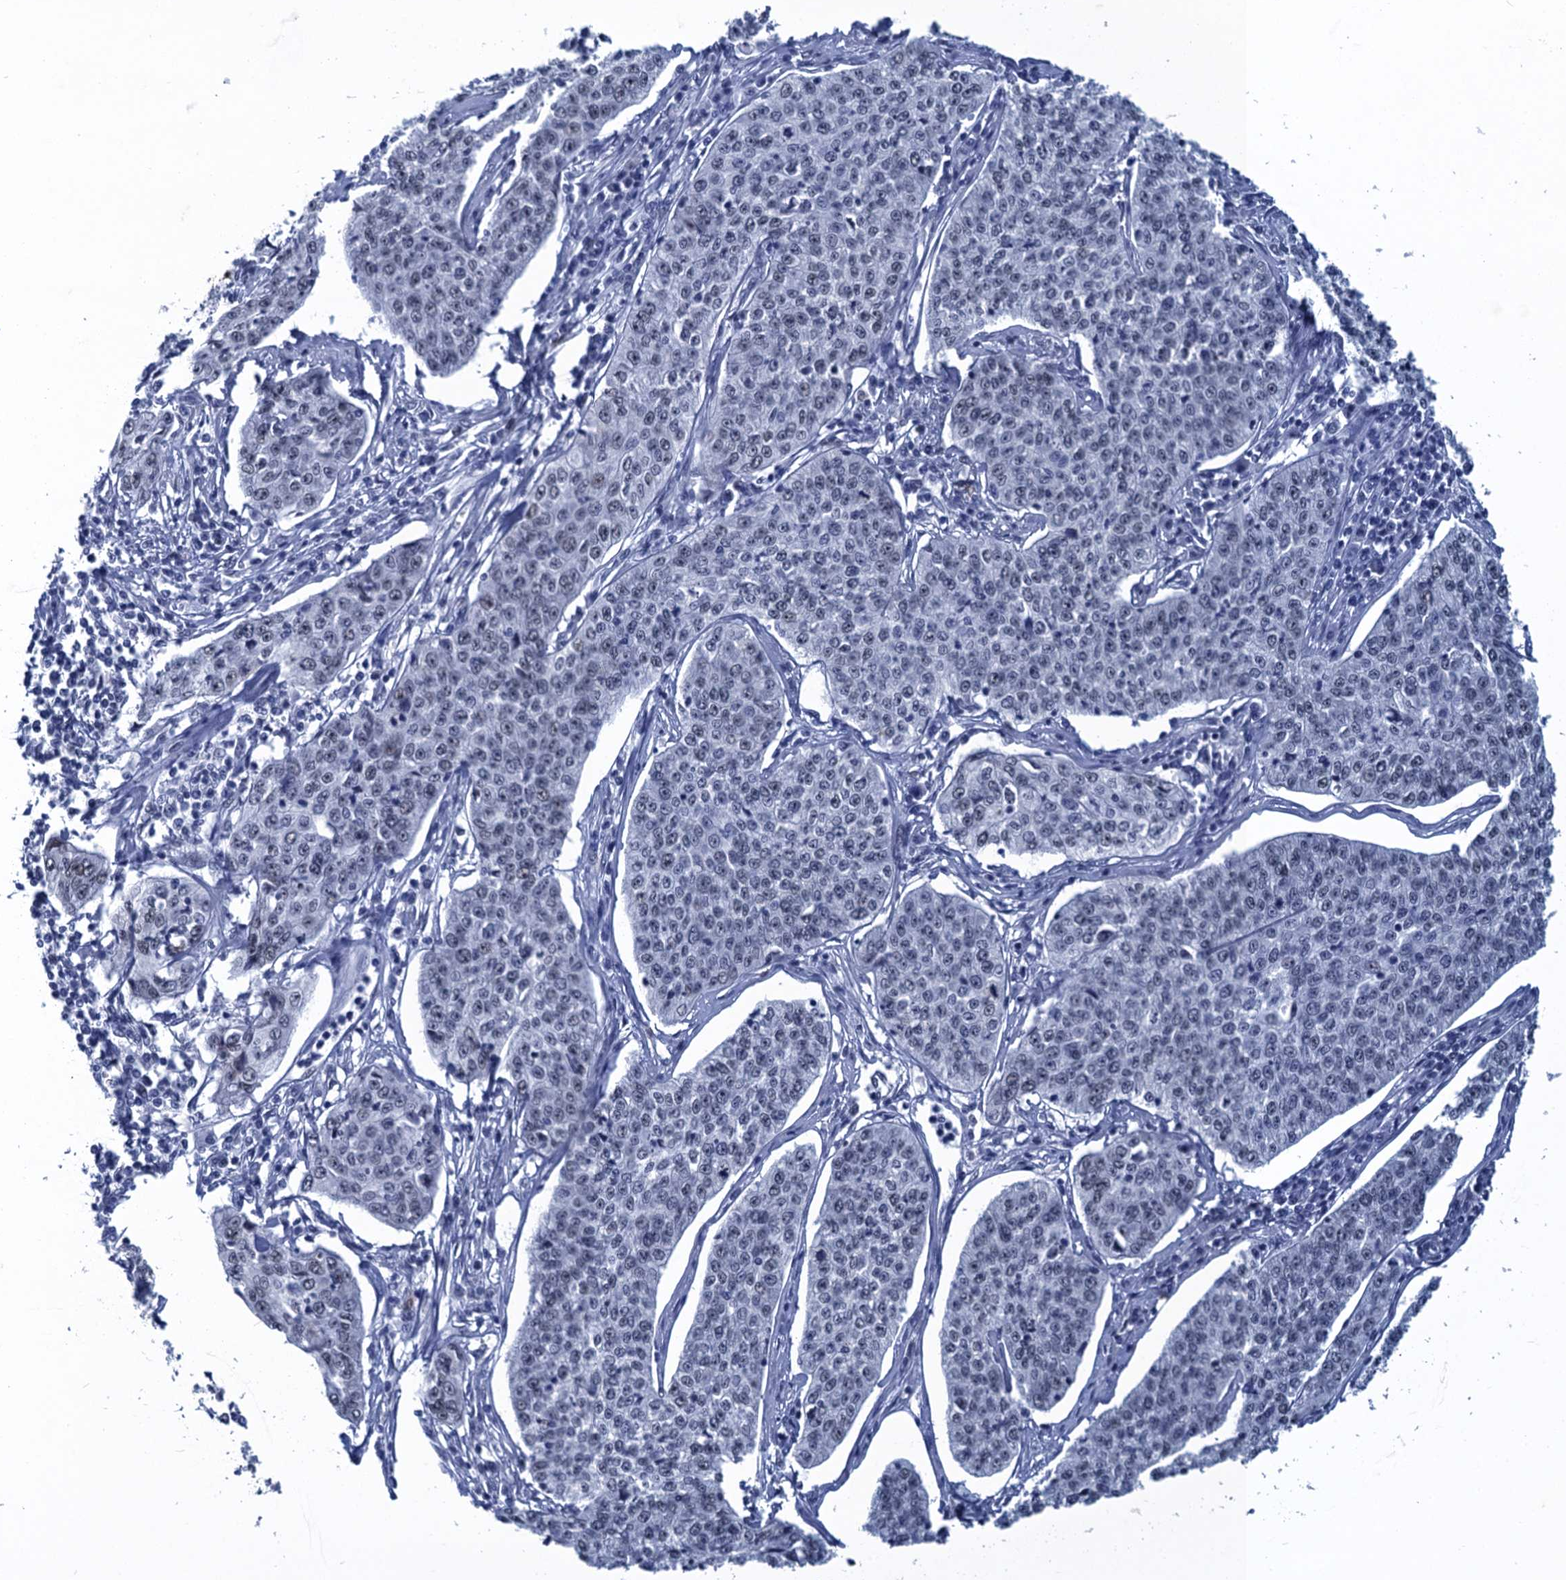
{"staining": {"intensity": "negative", "quantity": "none", "location": "none"}, "tissue": "cervical cancer", "cell_type": "Tumor cells", "image_type": "cancer", "snomed": [{"axis": "morphology", "description": "Squamous cell carcinoma, NOS"}, {"axis": "topography", "description": "Cervix"}], "caption": "This micrograph is of cervical cancer stained with immunohistochemistry (IHC) to label a protein in brown with the nuclei are counter-stained blue. There is no expression in tumor cells.", "gene": "GINS3", "patient": {"sex": "female", "age": 35}}